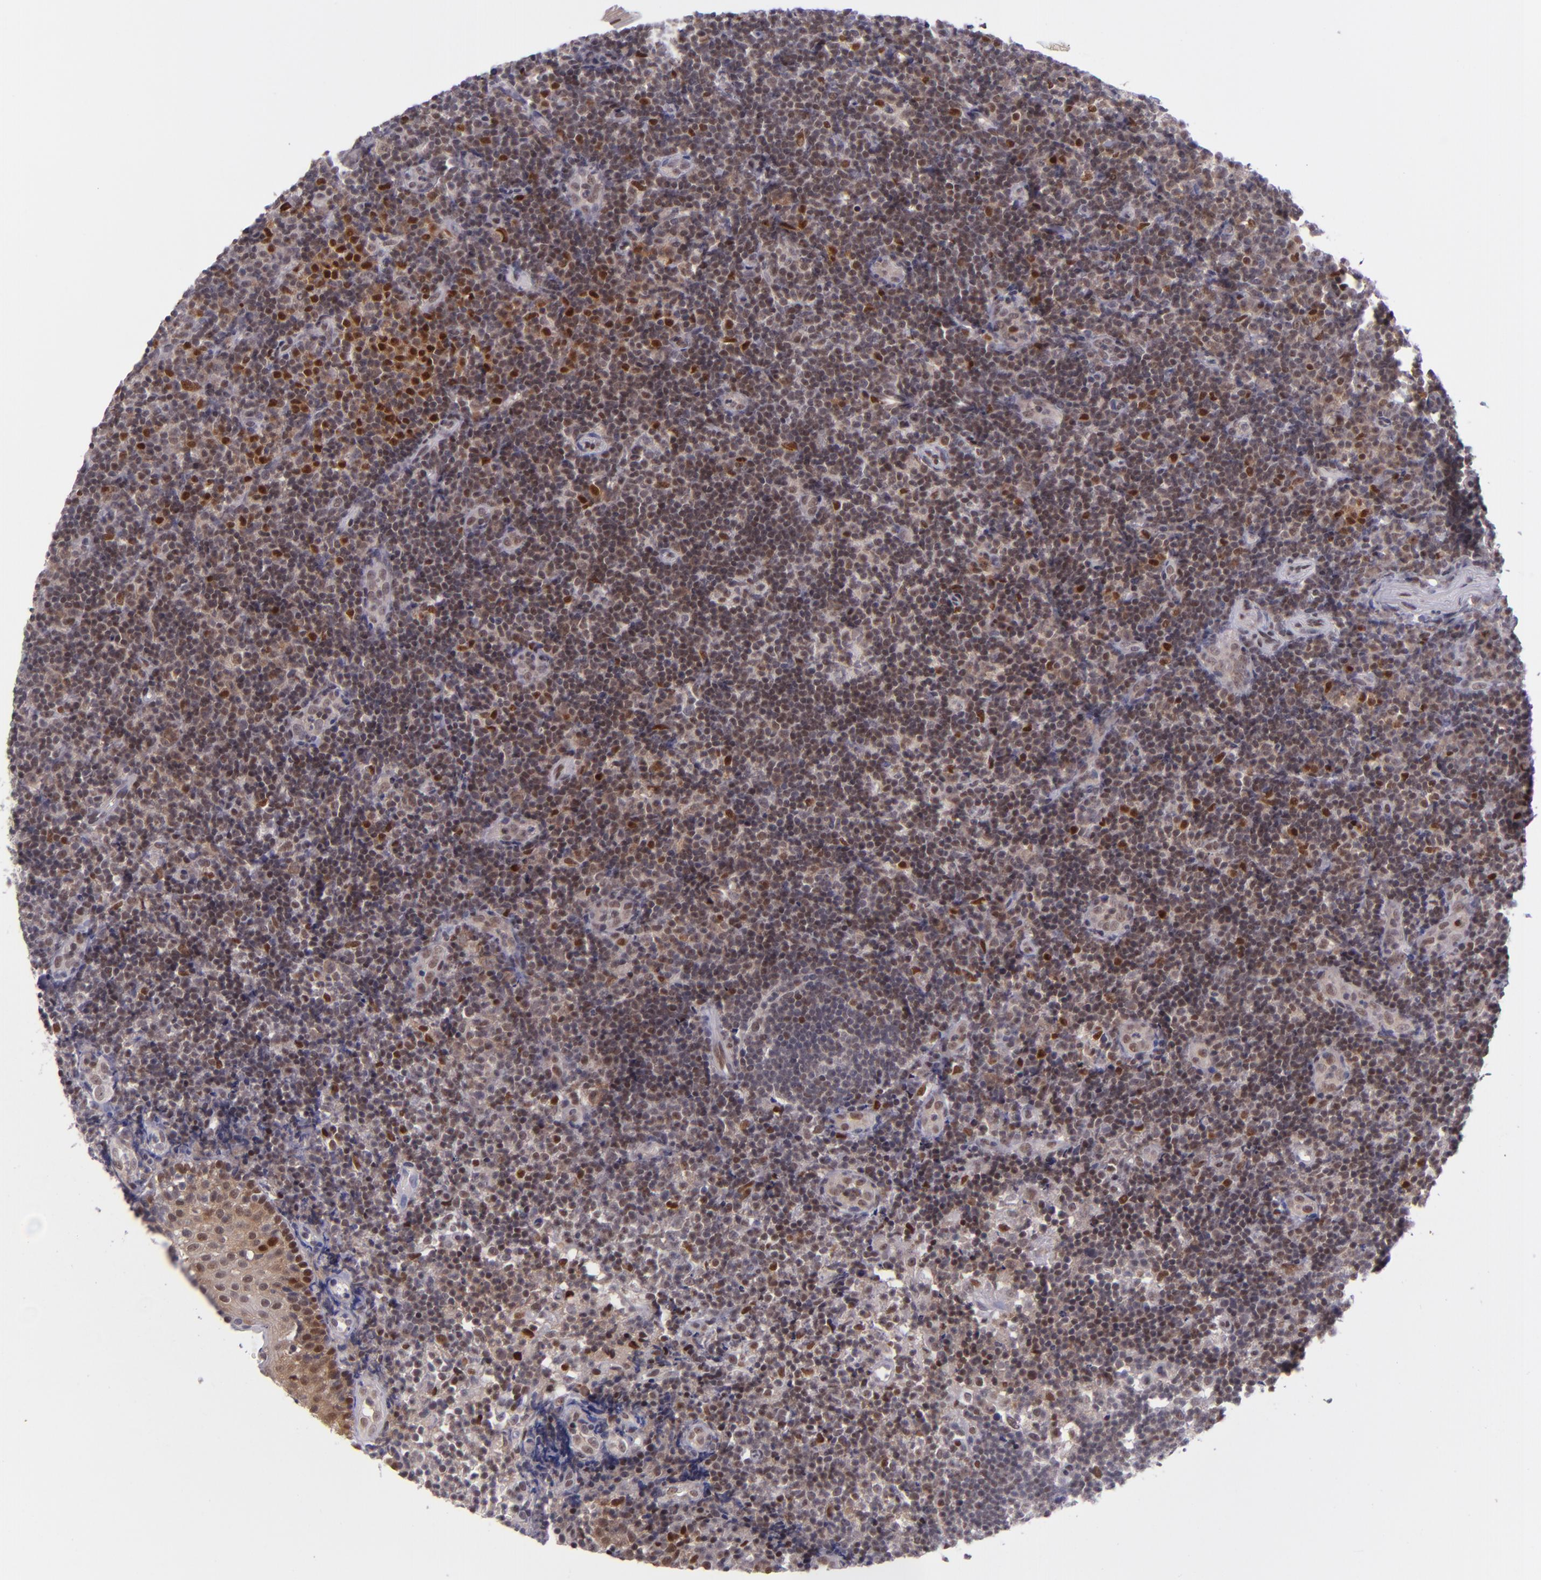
{"staining": {"intensity": "moderate", "quantity": "<25%", "location": "nuclear"}, "tissue": "tonsil", "cell_type": "Germinal center cells", "image_type": "normal", "snomed": [{"axis": "morphology", "description": "Normal tissue, NOS"}, {"axis": "topography", "description": "Tonsil"}], "caption": "The image shows staining of benign tonsil, revealing moderate nuclear protein expression (brown color) within germinal center cells. The protein of interest is stained brown, and the nuclei are stained in blue (DAB (3,3'-diaminobenzidine) IHC with brightfield microscopy, high magnification).", "gene": "BAG1", "patient": {"sex": "female", "age": 40}}